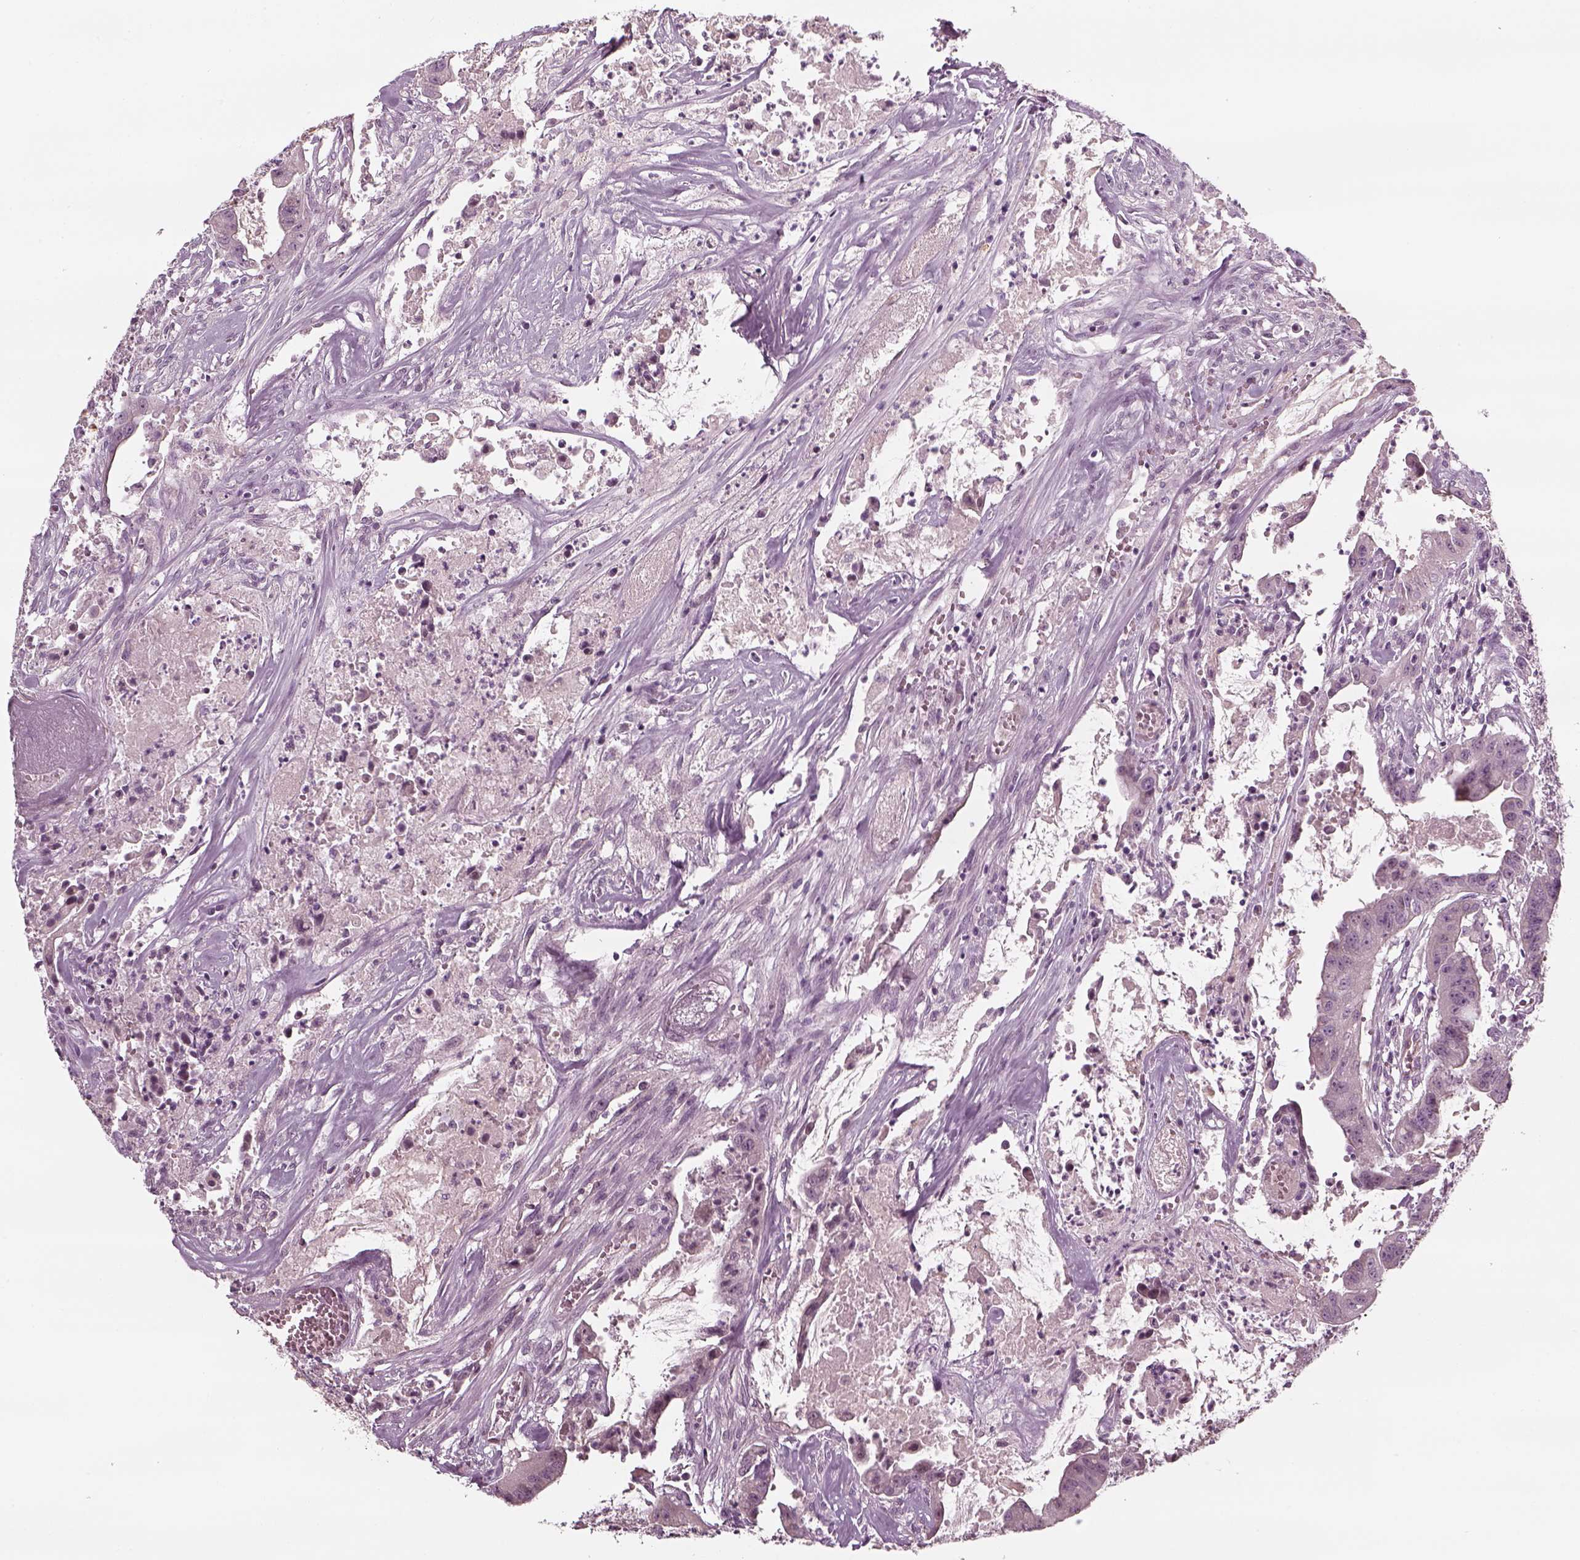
{"staining": {"intensity": "negative", "quantity": "none", "location": "none"}, "tissue": "colorectal cancer", "cell_type": "Tumor cells", "image_type": "cancer", "snomed": [{"axis": "morphology", "description": "Adenocarcinoma, NOS"}, {"axis": "topography", "description": "Colon"}], "caption": "Histopathology image shows no significant protein expression in tumor cells of colorectal cancer (adenocarcinoma).", "gene": "PNMT", "patient": {"sex": "male", "age": 33}}